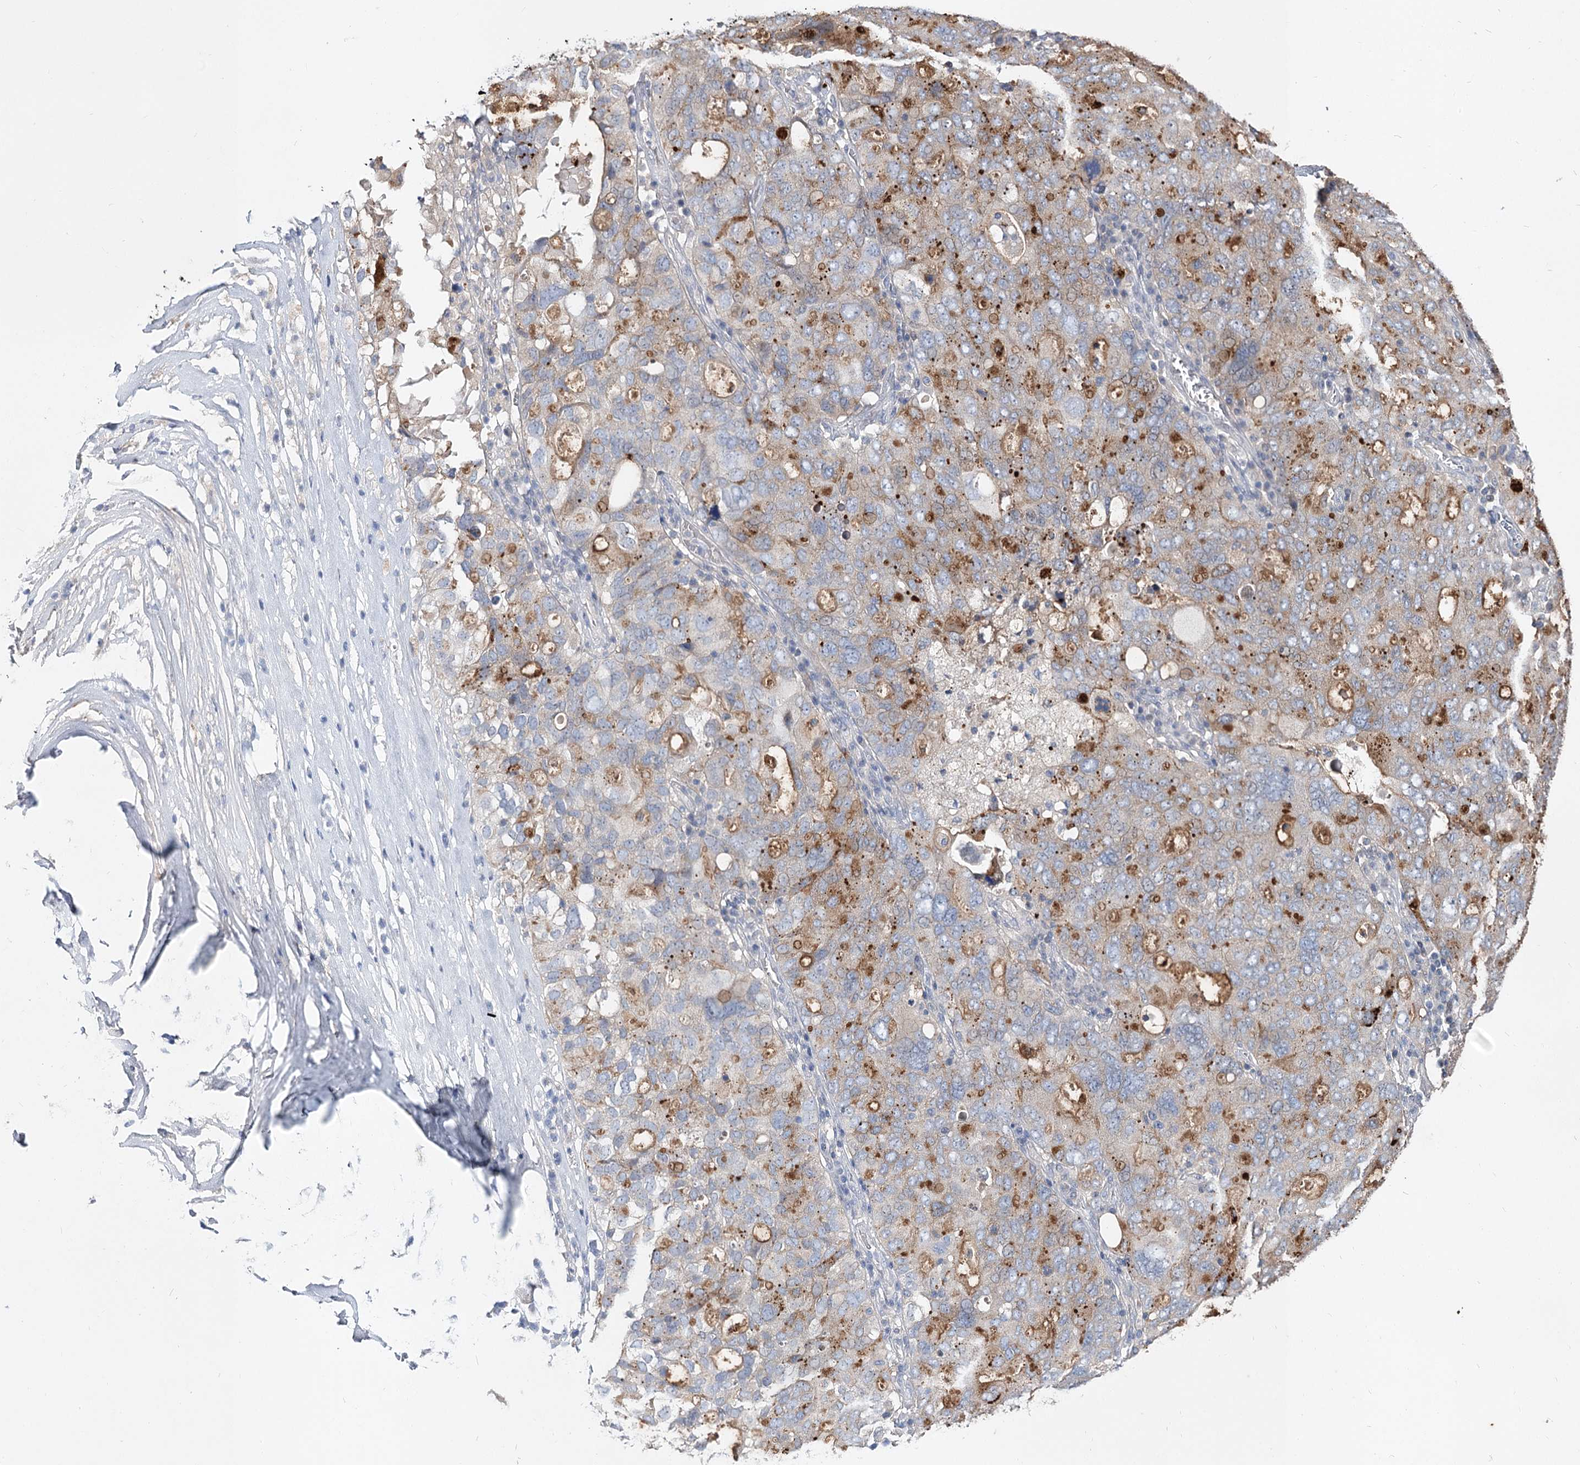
{"staining": {"intensity": "moderate", "quantity": "<25%", "location": "cytoplasmic/membranous"}, "tissue": "ovarian cancer", "cell_type": "Tumor cells", "image_type": "cancer", "snomed": [{"axis": "morphology", "description": "Carcinoma, endometroid"}, {"axis": "topography", "description": "Ovary"}], "caption": "Human endometroid carcinoma (ovarian) stained for a protein (brown) shows moderate cytoplasmic/membranous positive staining in approximately <25% of tumor cells.", "gene": "UGP2", "patient": {"sex": "female", "age": 62}}